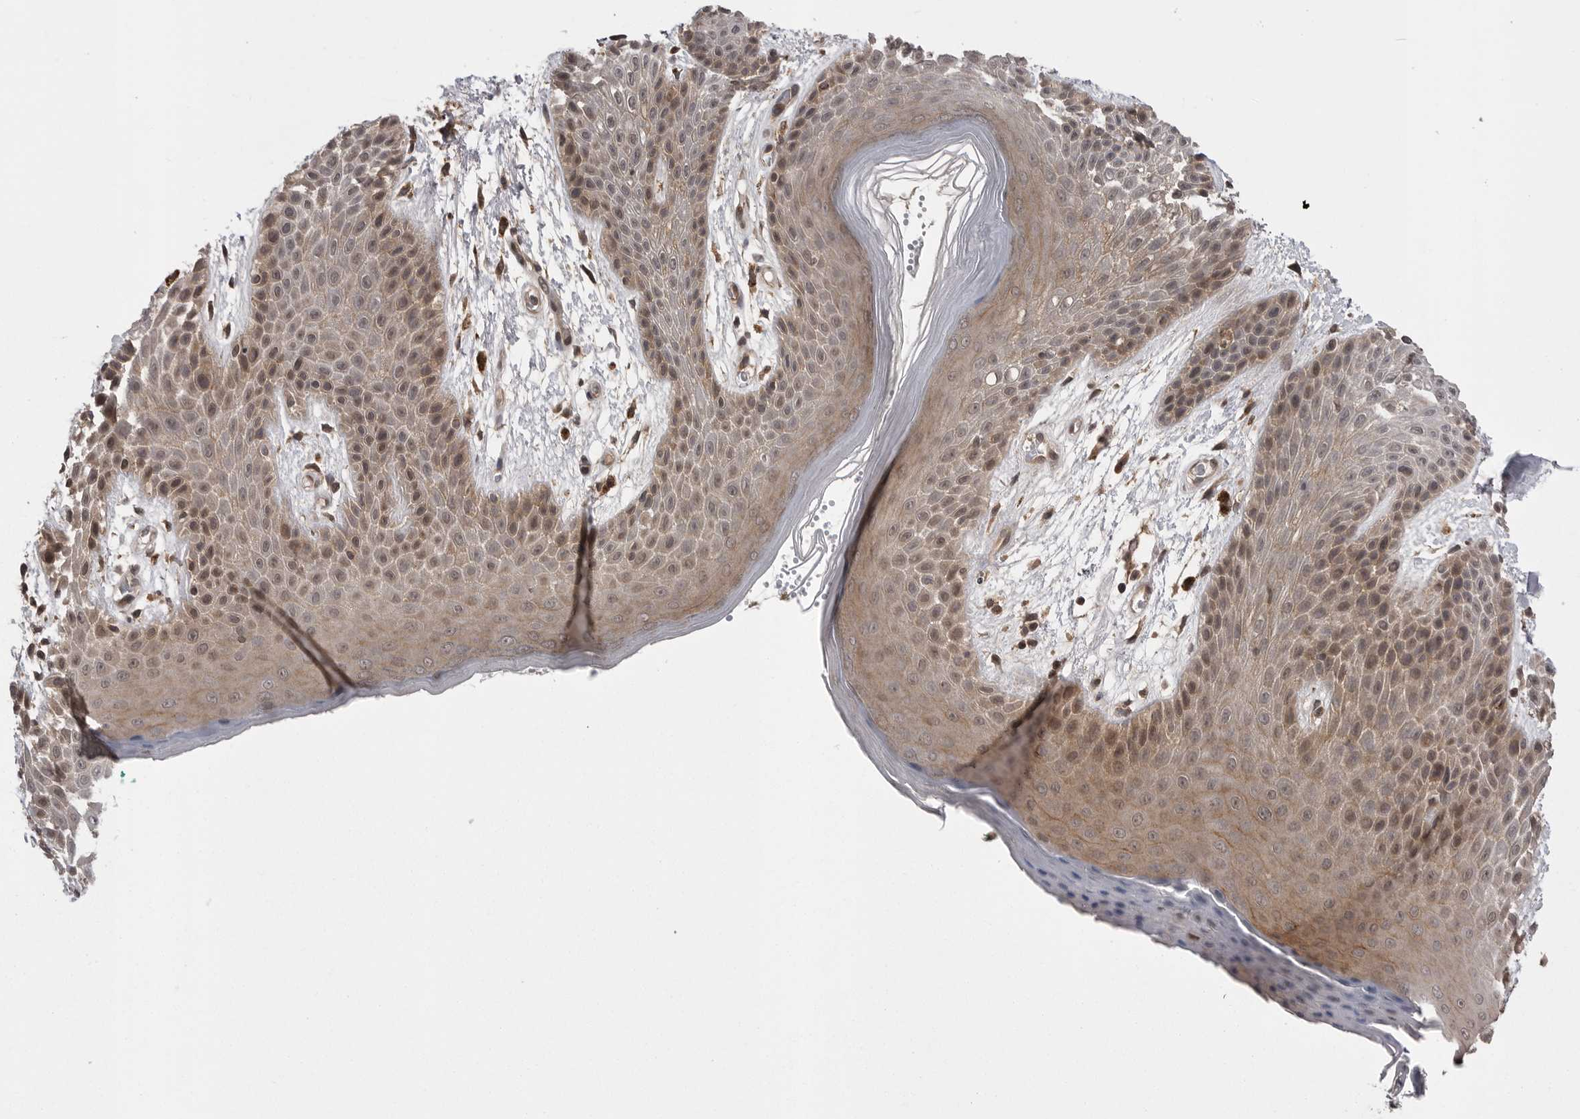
{"staining": {"intensity": "moderate", "quantity": "25%-75%", "location": "cytoplasmic/membranous,nuclear"}, "tissue": "skin", "cell_type": "Epidermal cells", "image_type": "normal", "snomed": [{"axis": "morphology", "description": "Normal tissue, NOS"}, {"axis": "topography", "description": "Anal"}], "caption": "Protein analysis of benign skin displays moderate cytoplasmic/membranous,nuclear expression in approximately 25%-75% of epidermal cells.", "gene": "AOAH", "patient": {"sex": "male", "age": 74}}